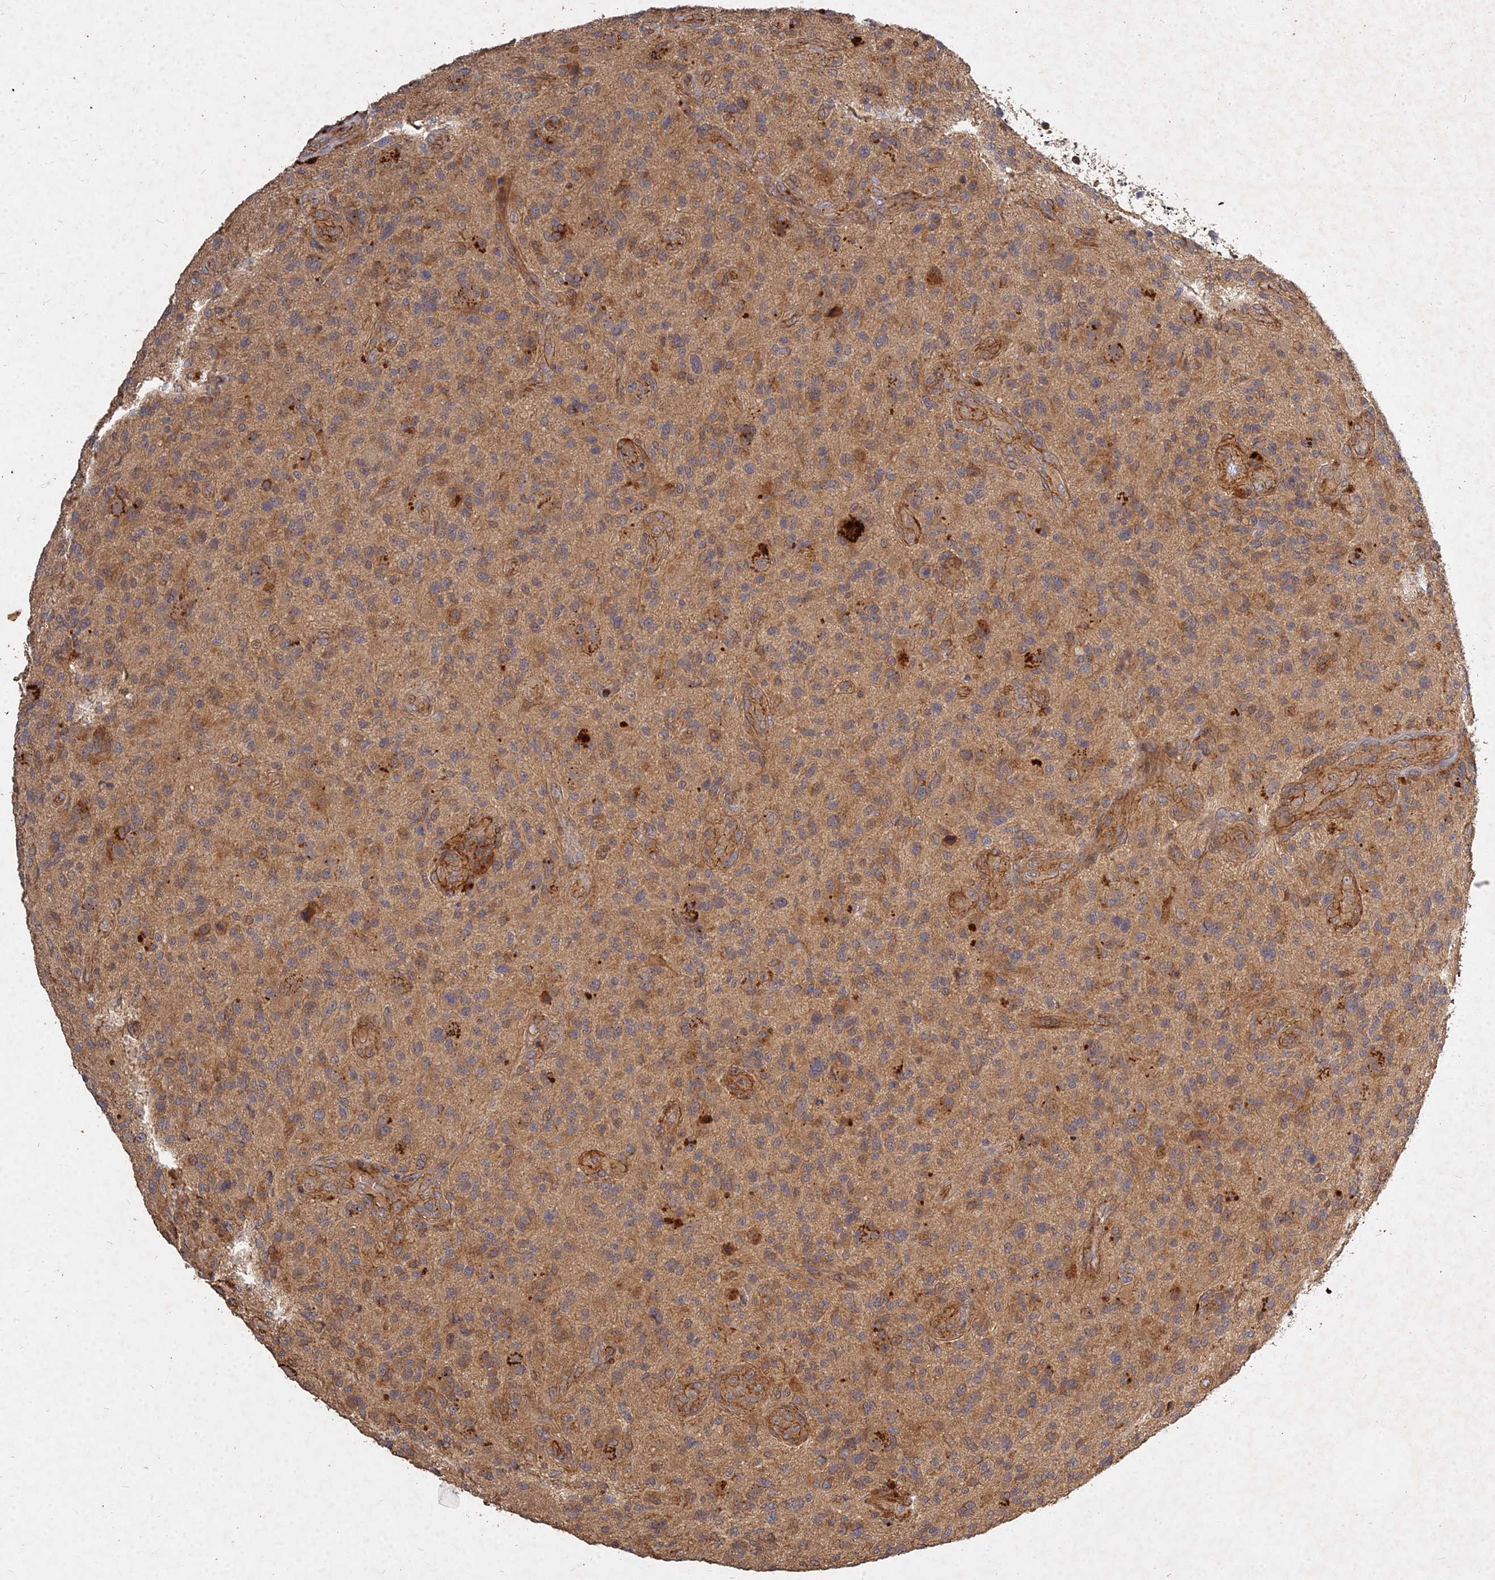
{"staining": {"intensity": "moderate", "quantity": ">75%", "location": "cytoplasmic/membranous"}, "tissue": "glioma", "cell_type": "Tumor cells", "image_type": "cancer", "snomed": [{"axis": "morphology", "description": "Glioma, malignant, High grade"}, {"axis": "topography", "description": "Brain"}], "caption": "Protein analysis of glioma tissue shows moderate cytoplasmic/membranous staining in approximately >75% of tumor cells. (DAB IHC, brown staining for protein, blue staining for nuclei).", "gene": "UBE2W", "patient": {"sex": "male", "age": 47}}